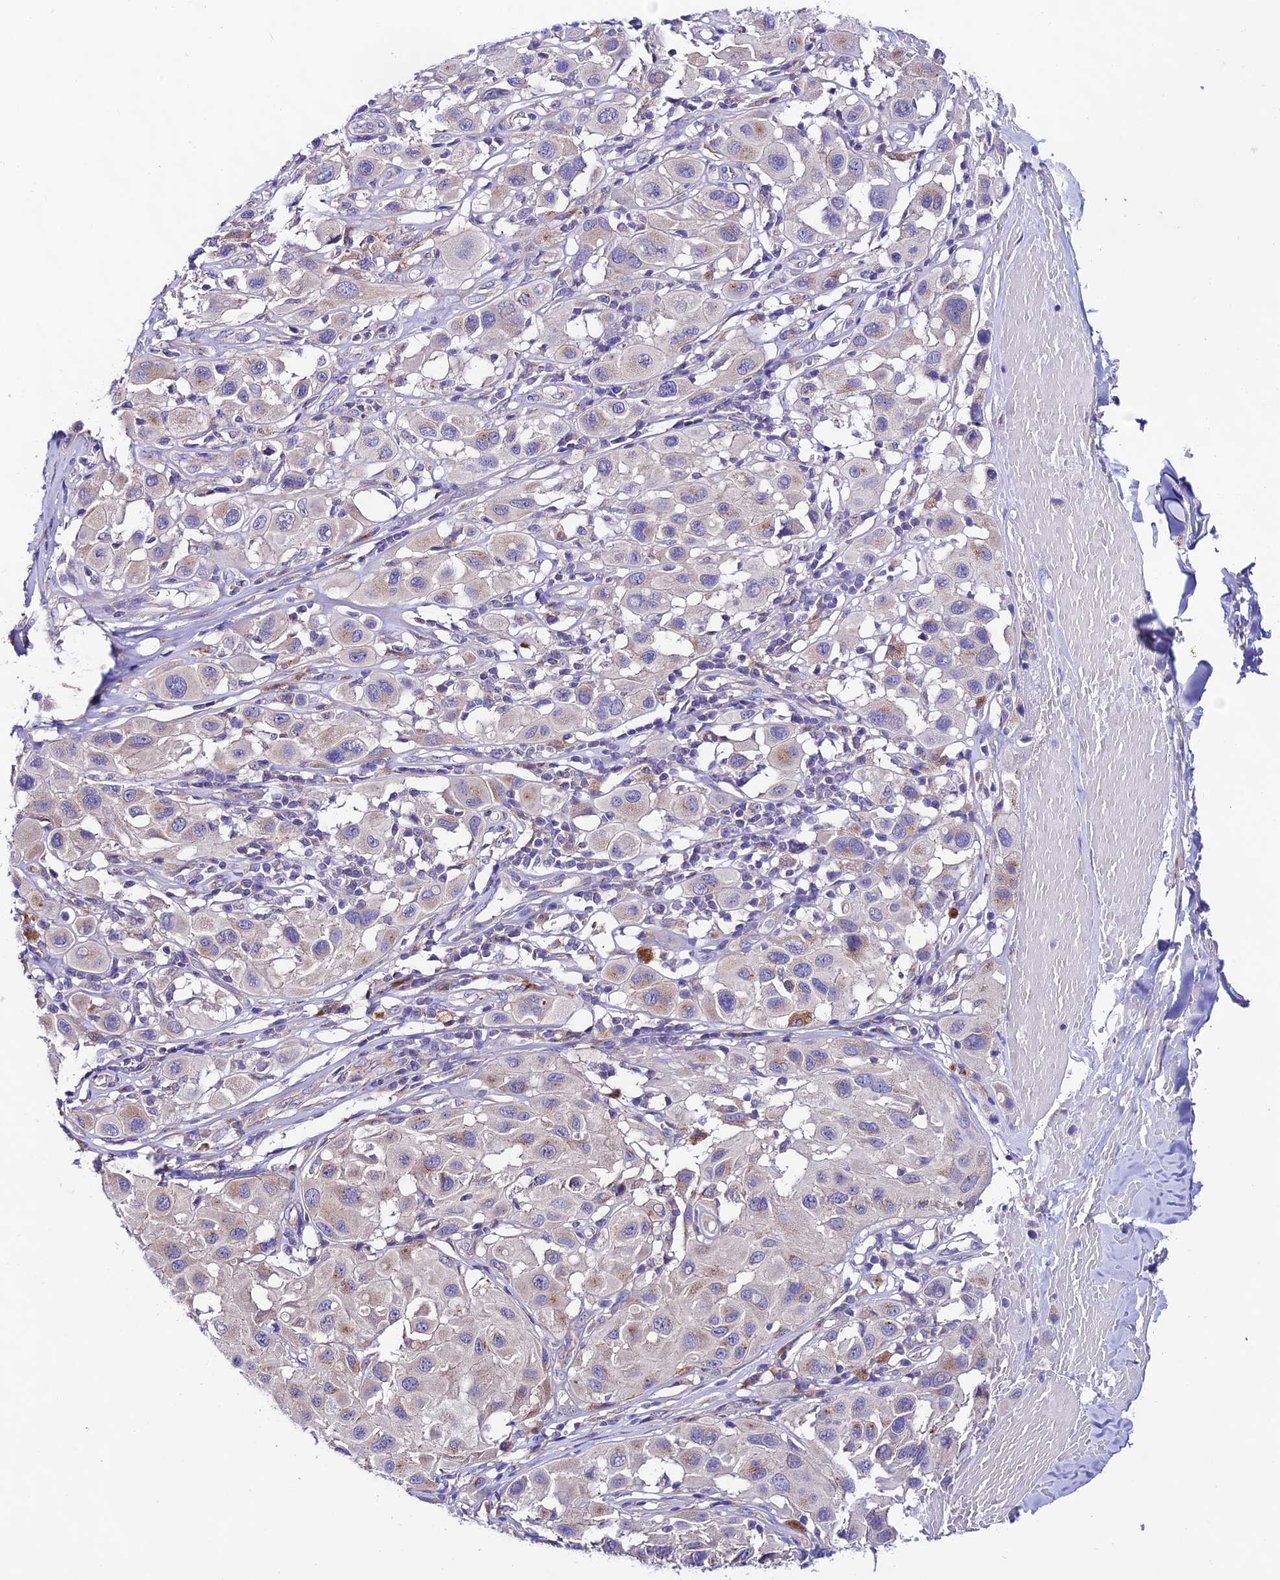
{"staining": {"intensity": "negative", "quantity": "none", "location": "none"}, "tissue": "melanoma", "cell_type": "Tumor cells", "image_type": "cancer", "snomed": [{"axis": "morphology", "description": "Malignant melanoma, Metastatic site"}, {"axis": "topography", "description": "Skin"}], "caption": "Tumor cells show no significant staining in melanoma.", "gene": "LACTB2", "patient": {"sex": "male", "age": 41}}